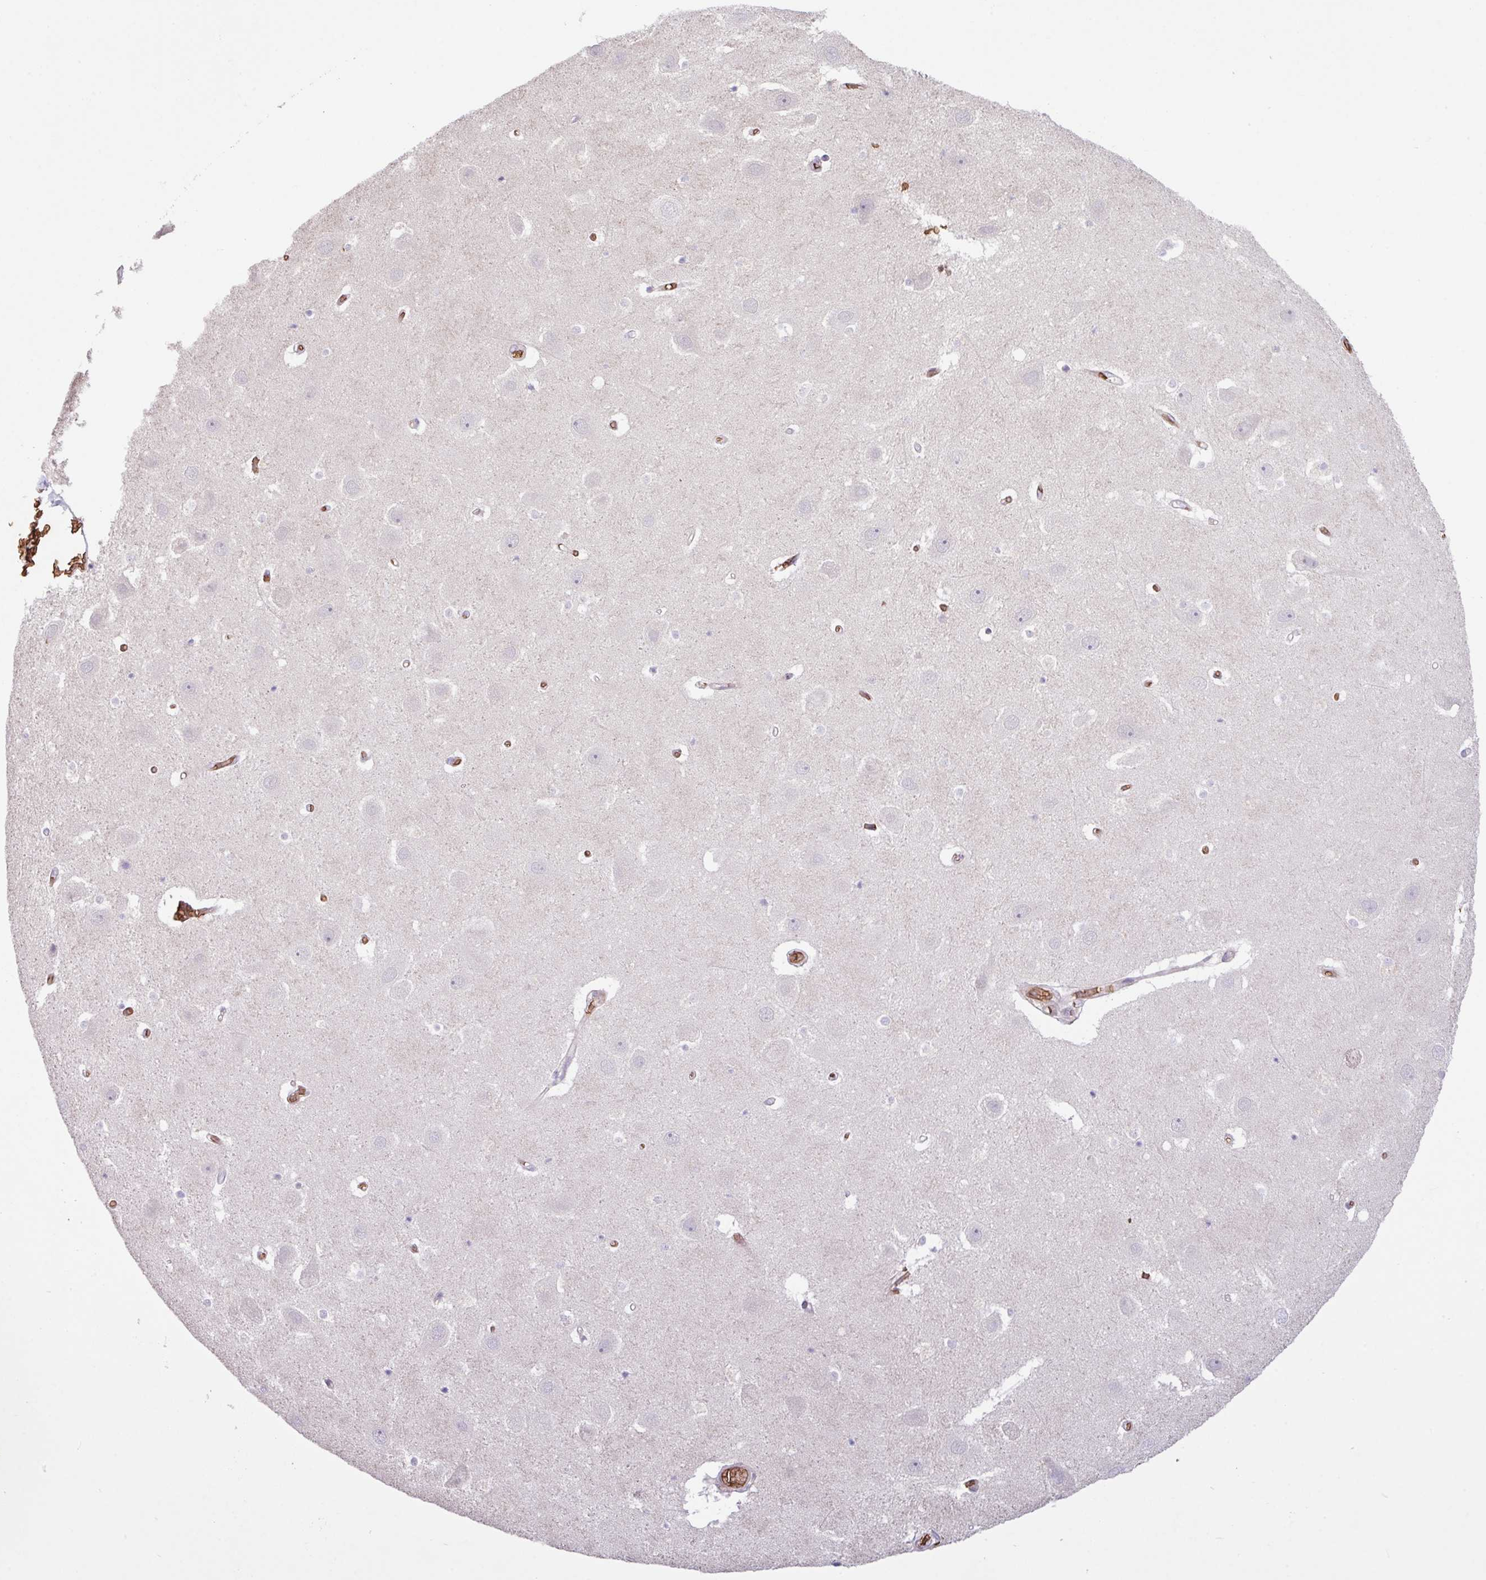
{"staining": {"intensity": "negative", "quantity": "none", "location": "none"}, "tissue": "hippocampus", "cell_type": "Glial cells", "image_type": "normal", "snomed": [{"axis": "morphology", "description": "Normal tissue, NOS"}, {"axis": "topography", "description": "Hippocampus"}], "caption": "The photomicrograph demonstrates no staining of glial cells in unremarkable hippocampus.", "gene": "RAD21L1", "patient": {"sex": "female", "age": 52}}